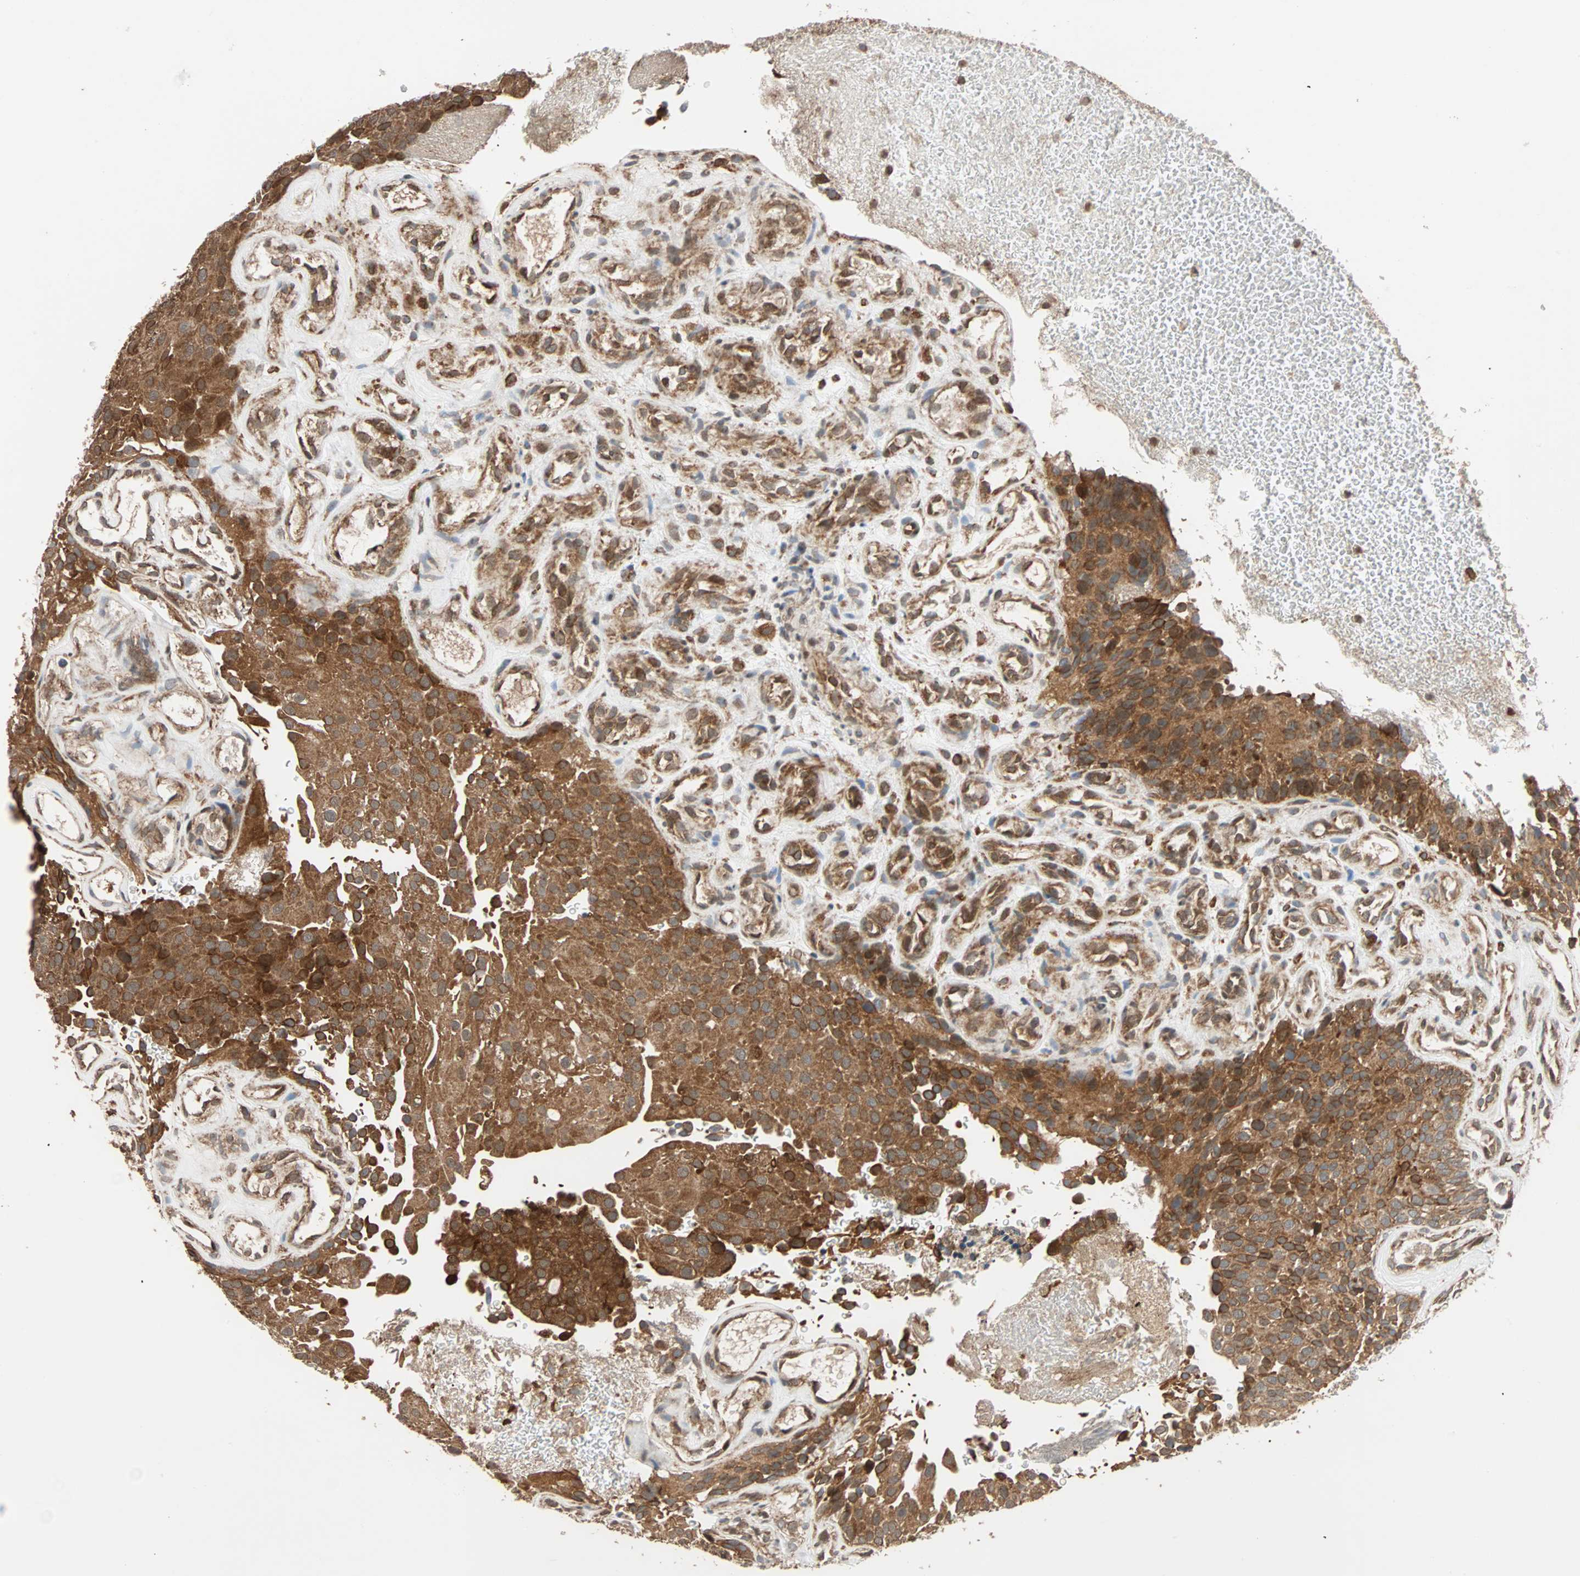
{"staining": {"intensity": "strong", "quantity": ">75%", "location": "cytoplasmic/membranous"}, "tissue": "urothelial cancer", "cell_type": "Tumor cells", "image_type": "cancer", "snomed": [{"axis": "morphology", "description": "Urothelial carcinoma, Low grade"}, {"axis": "topography", "description": "Urinary bladder"}], "caption": "This is a histology image of immunohistochemistry (IHC) staining of low-grade urothelial carcinoma, which shows strong staining in the cytoplasmic/membranous of tumor cells.", "gene": "AUP1", "patient": {"sex": "male", "age": 78}}